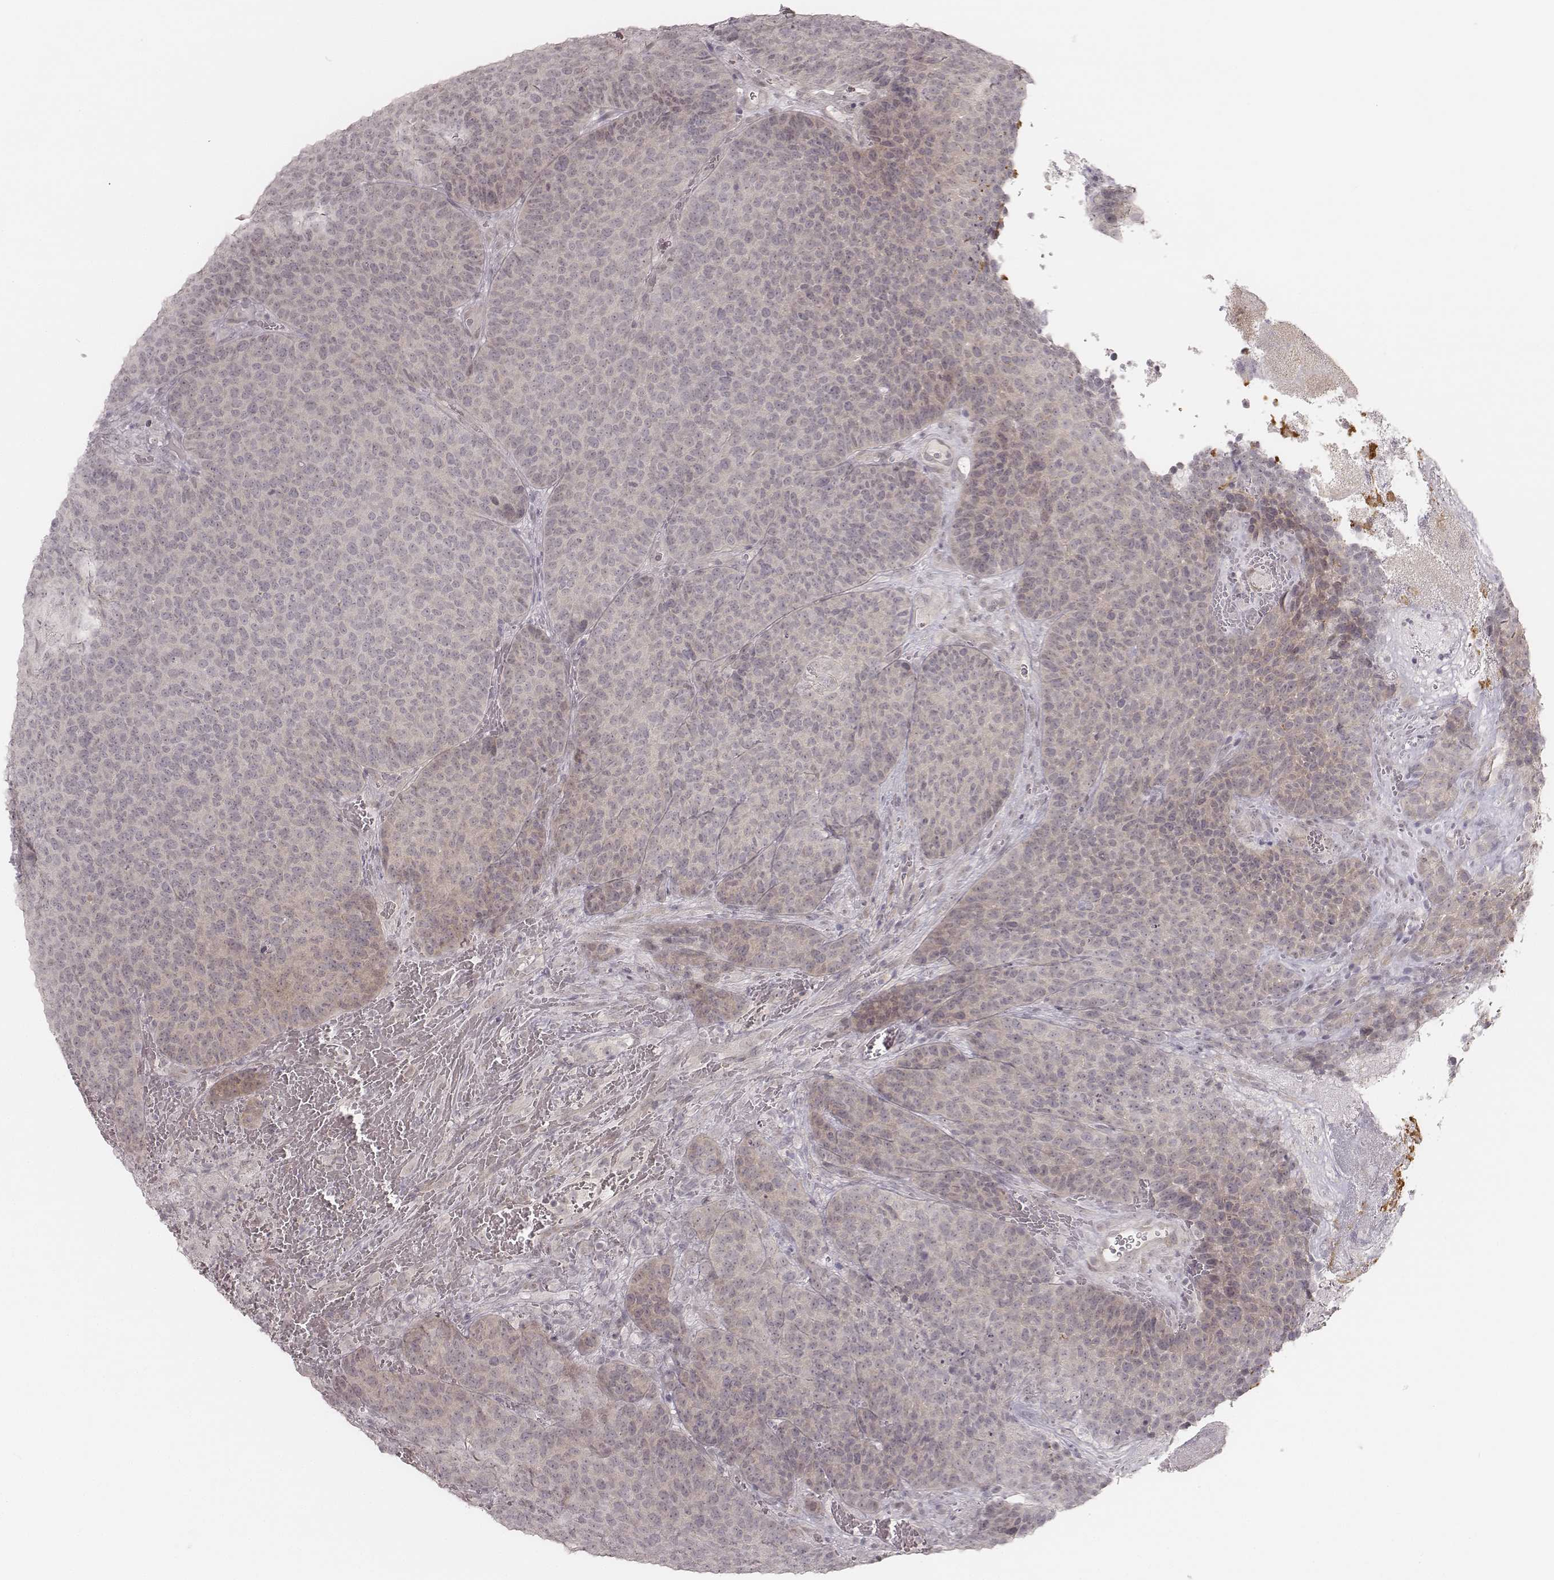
{"staining": {"intensity": "negative", "quantity": "none", "location": "none"}, "tissue": "urothelial cancer", "cell_type": "Tumor cells", "image_type": "cancer", "snomed": [{"axis": "morphology", "description": "Urothelial carcinoma, Low grade"}, {"axis": "topography", "description": "Urinary bladder"}], "caption": "Urothelial cancer stained for a protein using immunohistochemistry (IHC) shows no expression tumor cells.", "gene": "ACACB", "patient": {"sex": "female", "age": 62}}